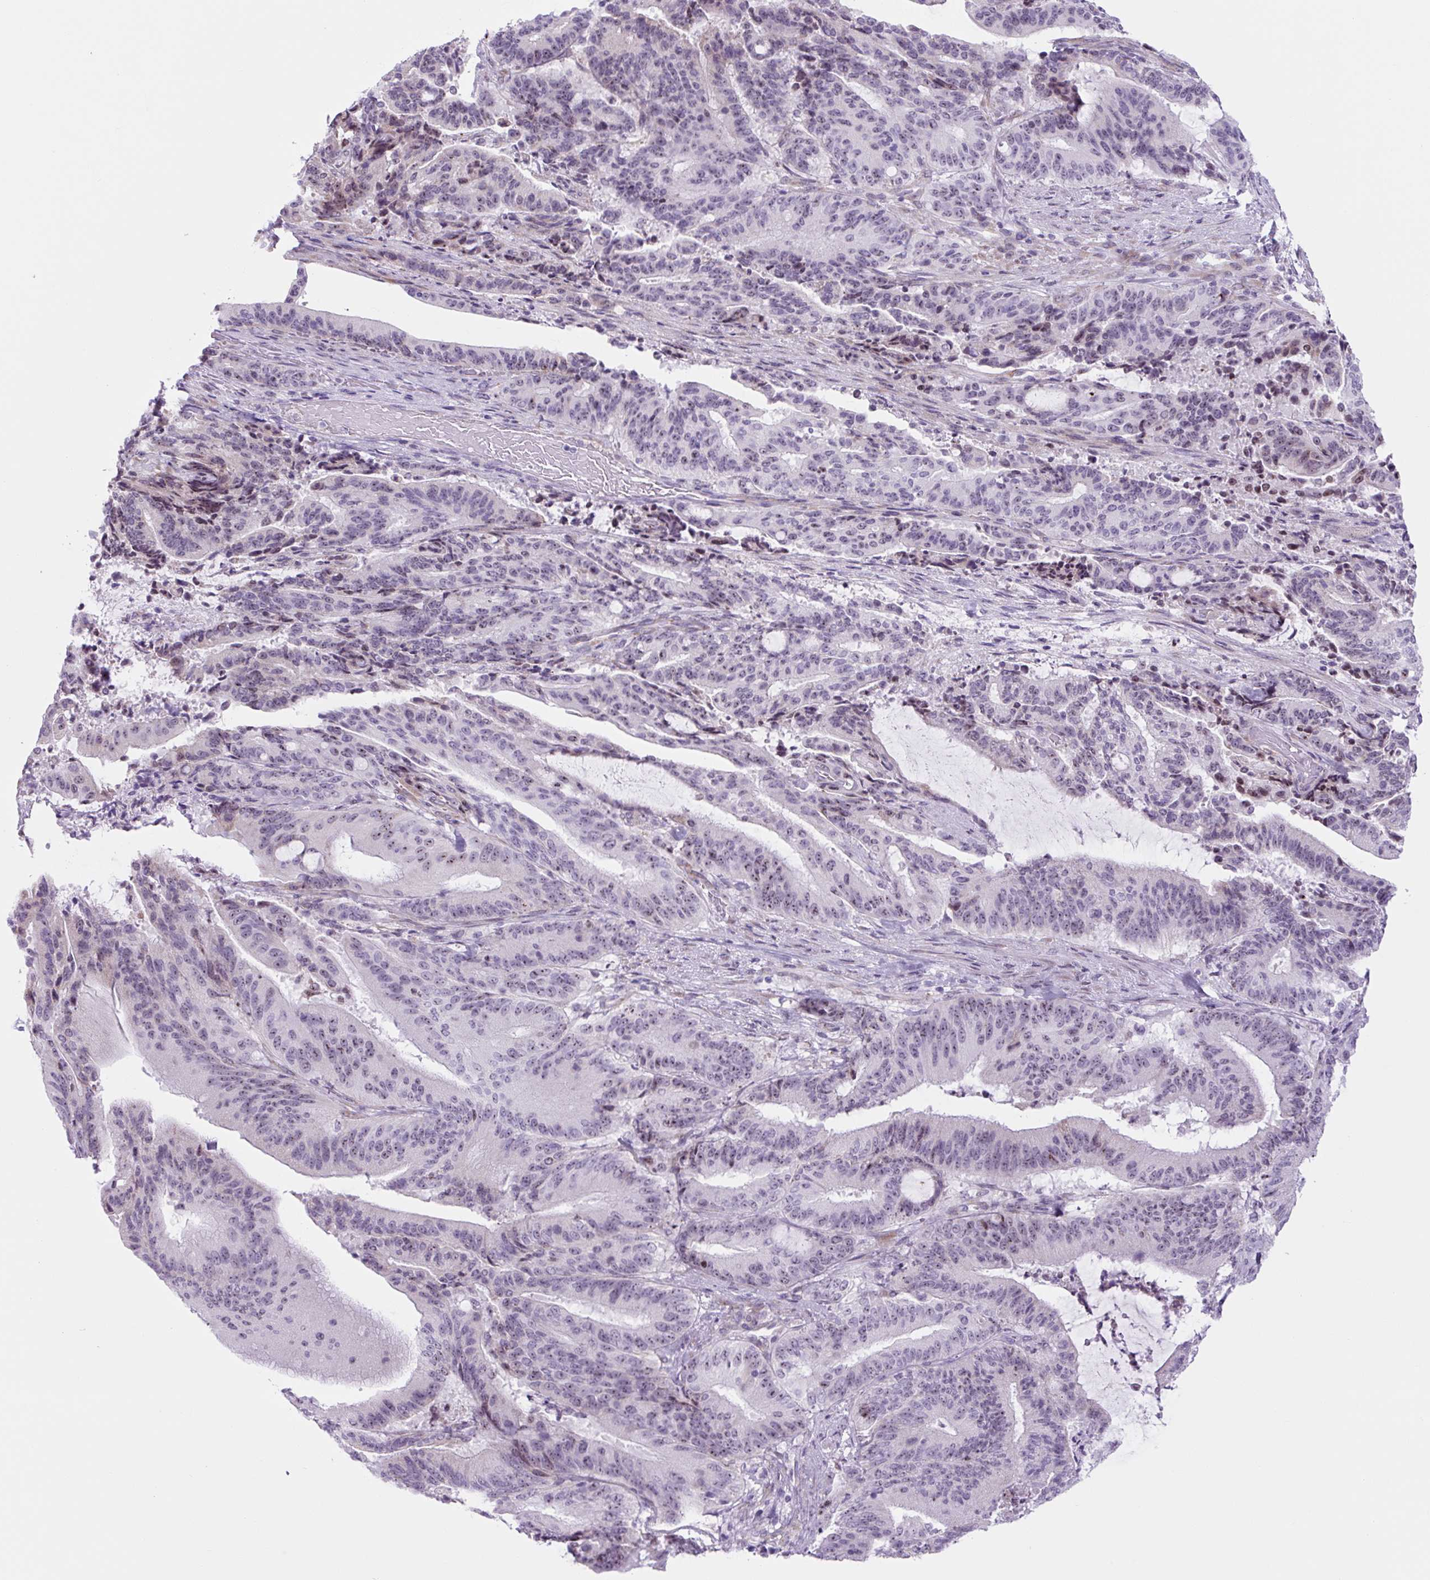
{"staining": {"intensity": "weak", "quantity": "<25%", "location": "nuclear"}, "tissue": "liver cancer", "cell_type": "Tumor cells", "image_type": "cancer", "snomed": [{"axis": "morphology", "description": "Normal tissue, NOS"}, {"axis": "morphology", "description": "Cholangiocarcinoma"}, {"axis": "topography", "description": "Liver"}, {"axis": "topography", "description": "Peripheral nerve tissue"}], "caption": "This image is of liver cancer (cholangiocarcinoma) stained with IHC to label a protein in brown with the nuclei are counter-stained blue. There is no positivity in tumor cells.", "gene": "RRS1", "patient": {"sex": "female", "age": 73}}